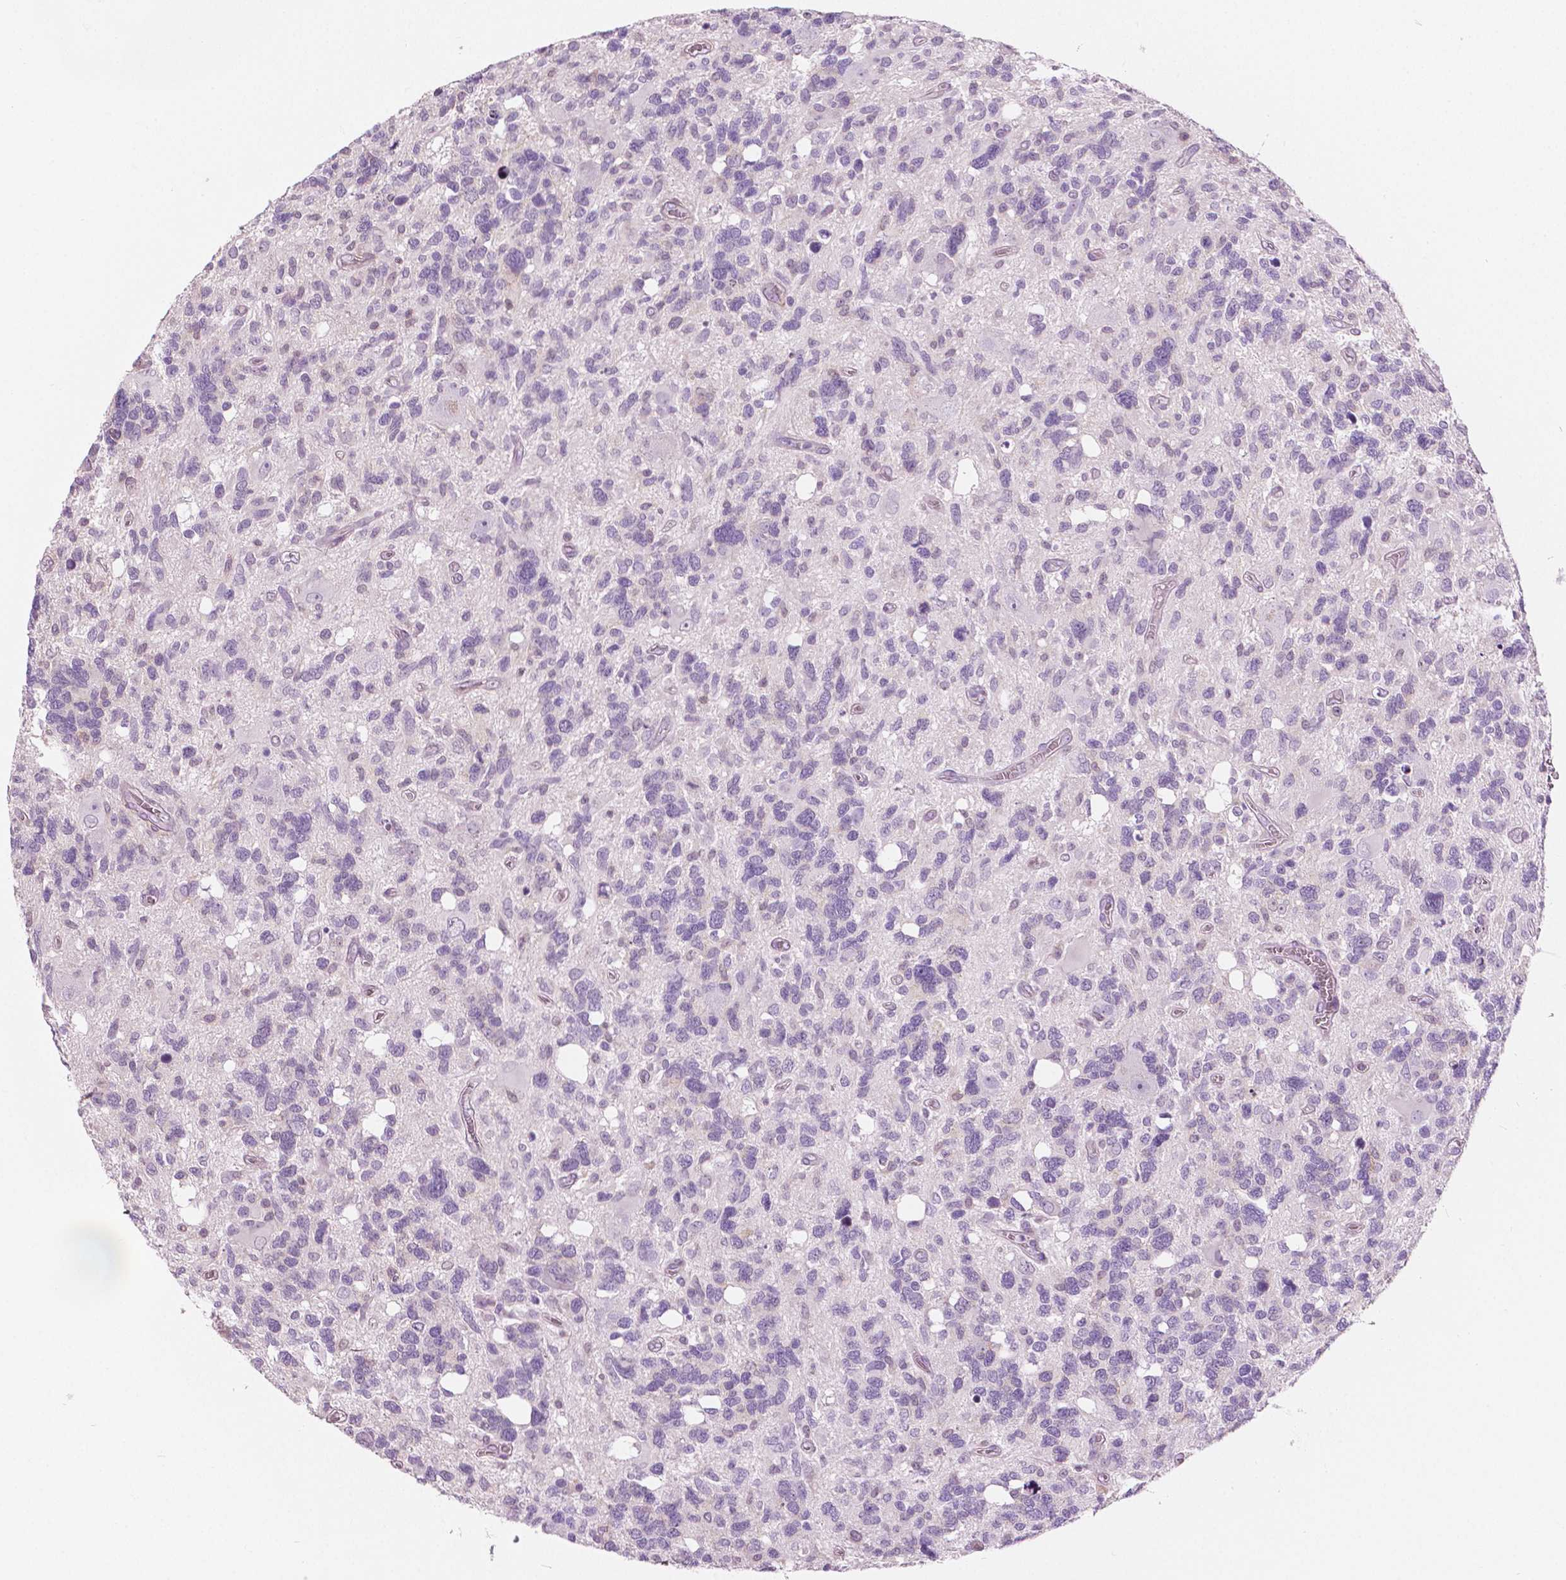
{"staining": {"intensity": "negative", "quantity": "none", "location": "none"}, "tissue": "glioma", "cell_type": "Tumor cells", "image_type": "cancer", "snomed": [{"axis": "morphology", "description": "Glioma, malignant, High grade"}, {"axis": "topography", "description": "Brain"}], "caption": "A high-resolution image shows immunohistochemistry (IHC) staining of malignant glioma (high-grade), which exhibits no significant expression in tumor cells. (Brightfield microscopy of DAB (3,3'-diaminobenzidine) immunohistochemistry at high magnification).", "gene": "GALM", "patient": {"sex": "male", "age": 49}}